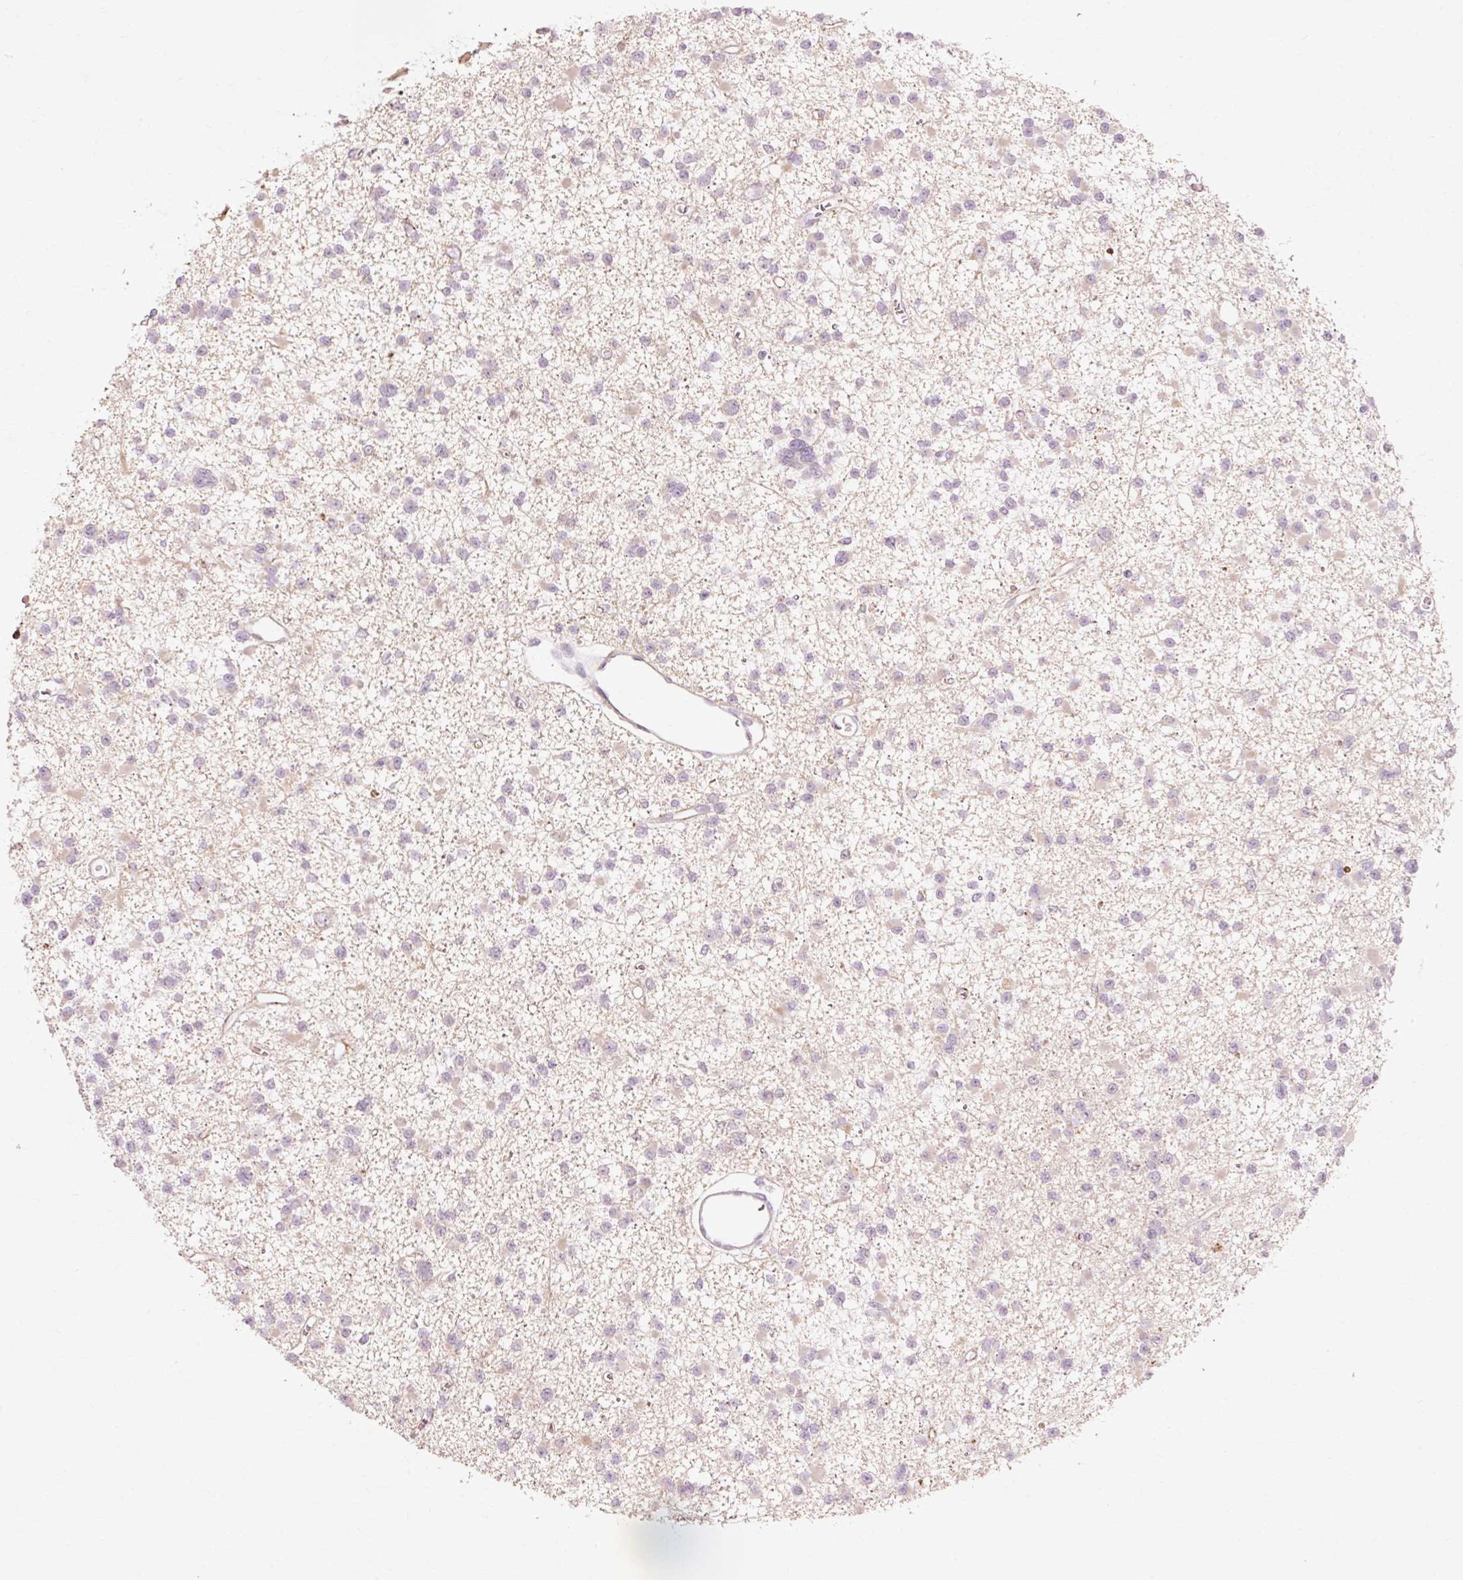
{"staining": {"intensity": "negative", "quantity": "none", "location": "none"}, "tissue": "glioma", "cell_type": "Tumor cells", "image_type": "cancer", "snomed": [{"axis": "morphology", "description": "Glioma, malignant, Low grade"}, {"axis": "topography", "description": "Brain"}], "caption": "Immunohistochemical staining of glioma exhibits no significant staining in tumor cells. (Brightfield microscopy of DAB (3,3'-diaminobenzidine) immunohistochemistry (IHC) at high magnification).", "gene": "TRIM73", "patient": {"sex": "female", "age": 22}}